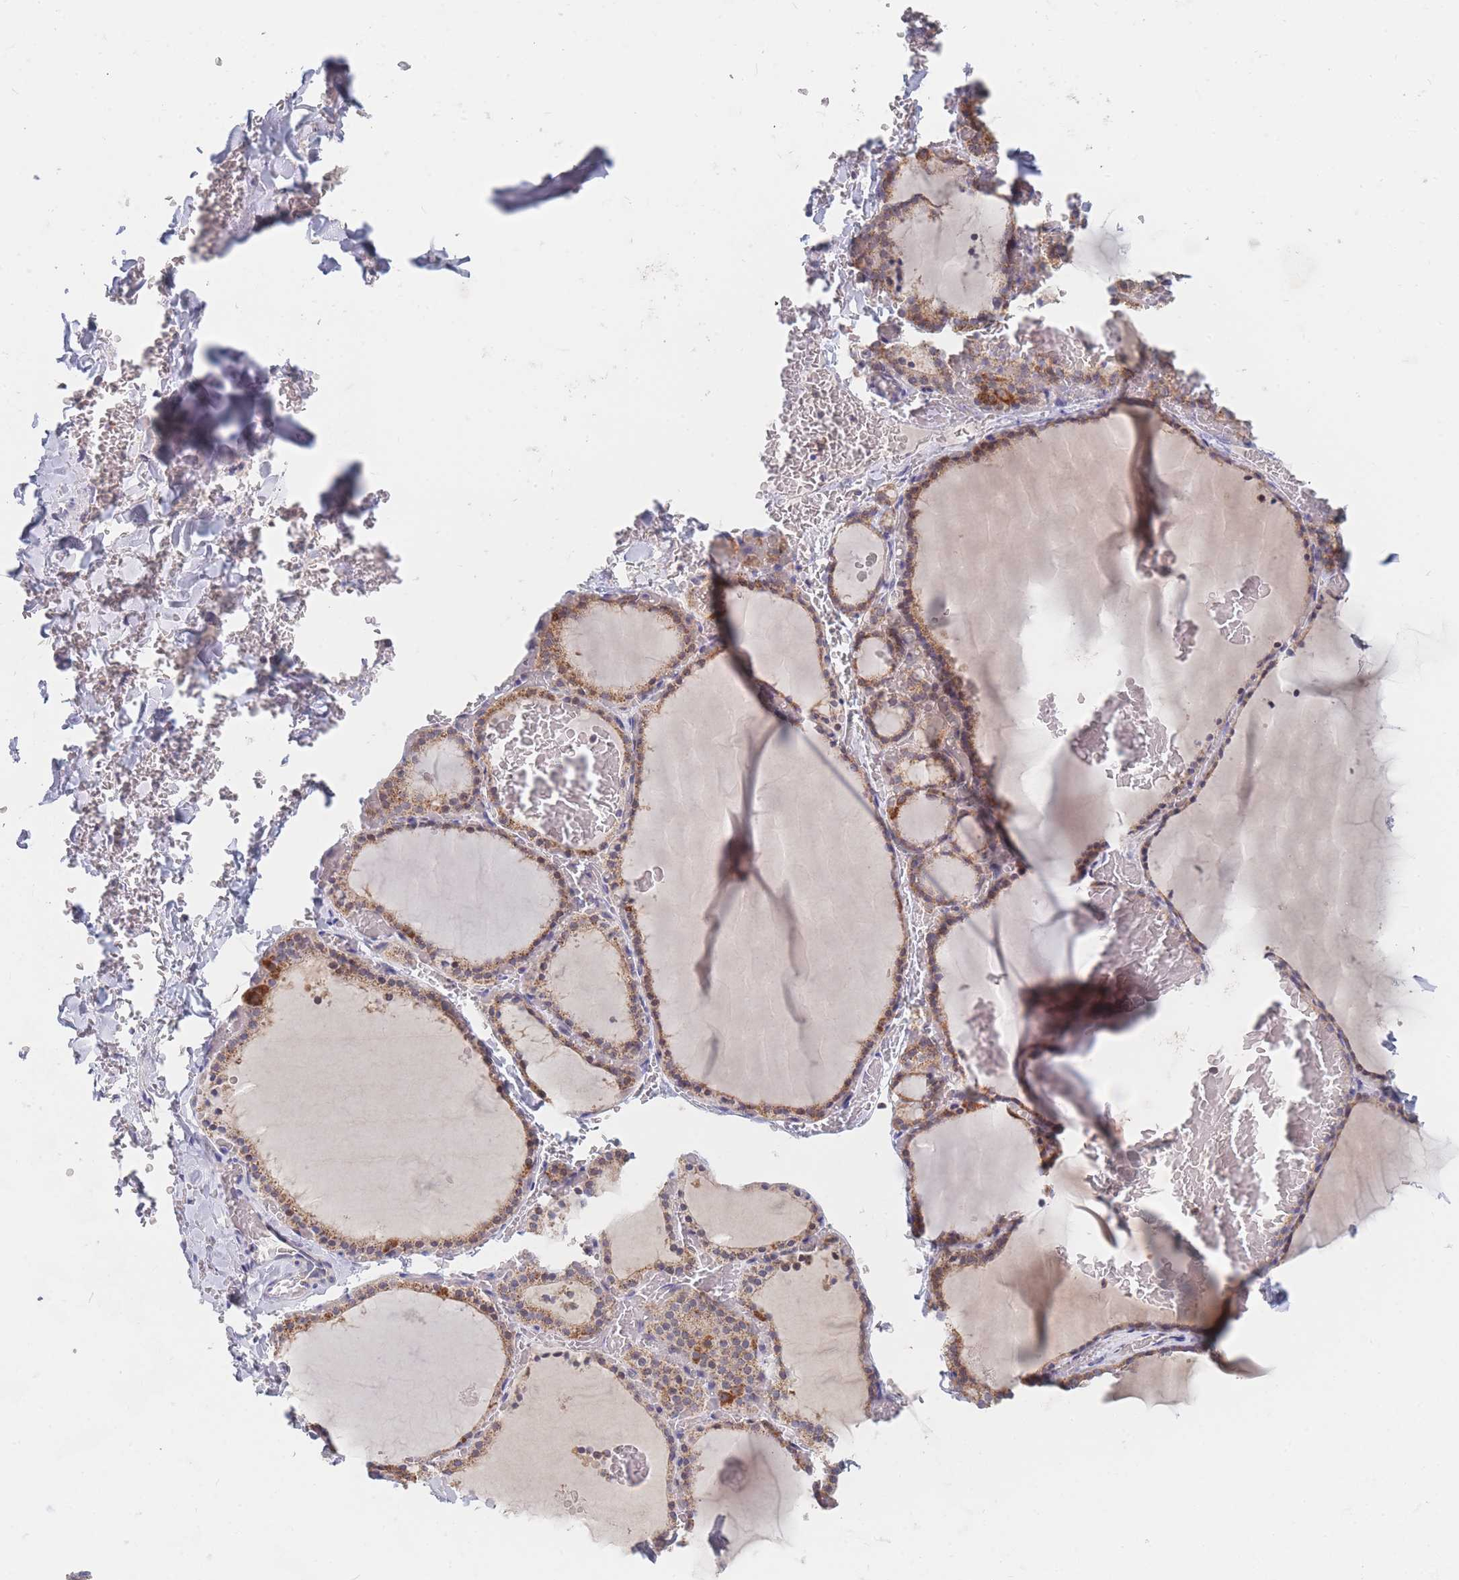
{"staining": {"intensity": "moderate", "quantity": ">75%", "location": "cytoplasmic/membranous"}, "tissue": "thyroid gland", "cell_type": "Glandular cells", "image_type": "normal", "snomed": [{"axis": "morphology", "description": "Normal tissue, NOS"}, {"axis": "topography", "description": "Thyroid gland"}], "caption": "A histopathology image showing moderate cytoplasmic/membranous expression in approximately >75% of glandular cells in benign thyroid gland, as visualized by brown immunohistochemical staining.", "gene": "PPP6C", "patient": {"sex": "female", "age": 39}}